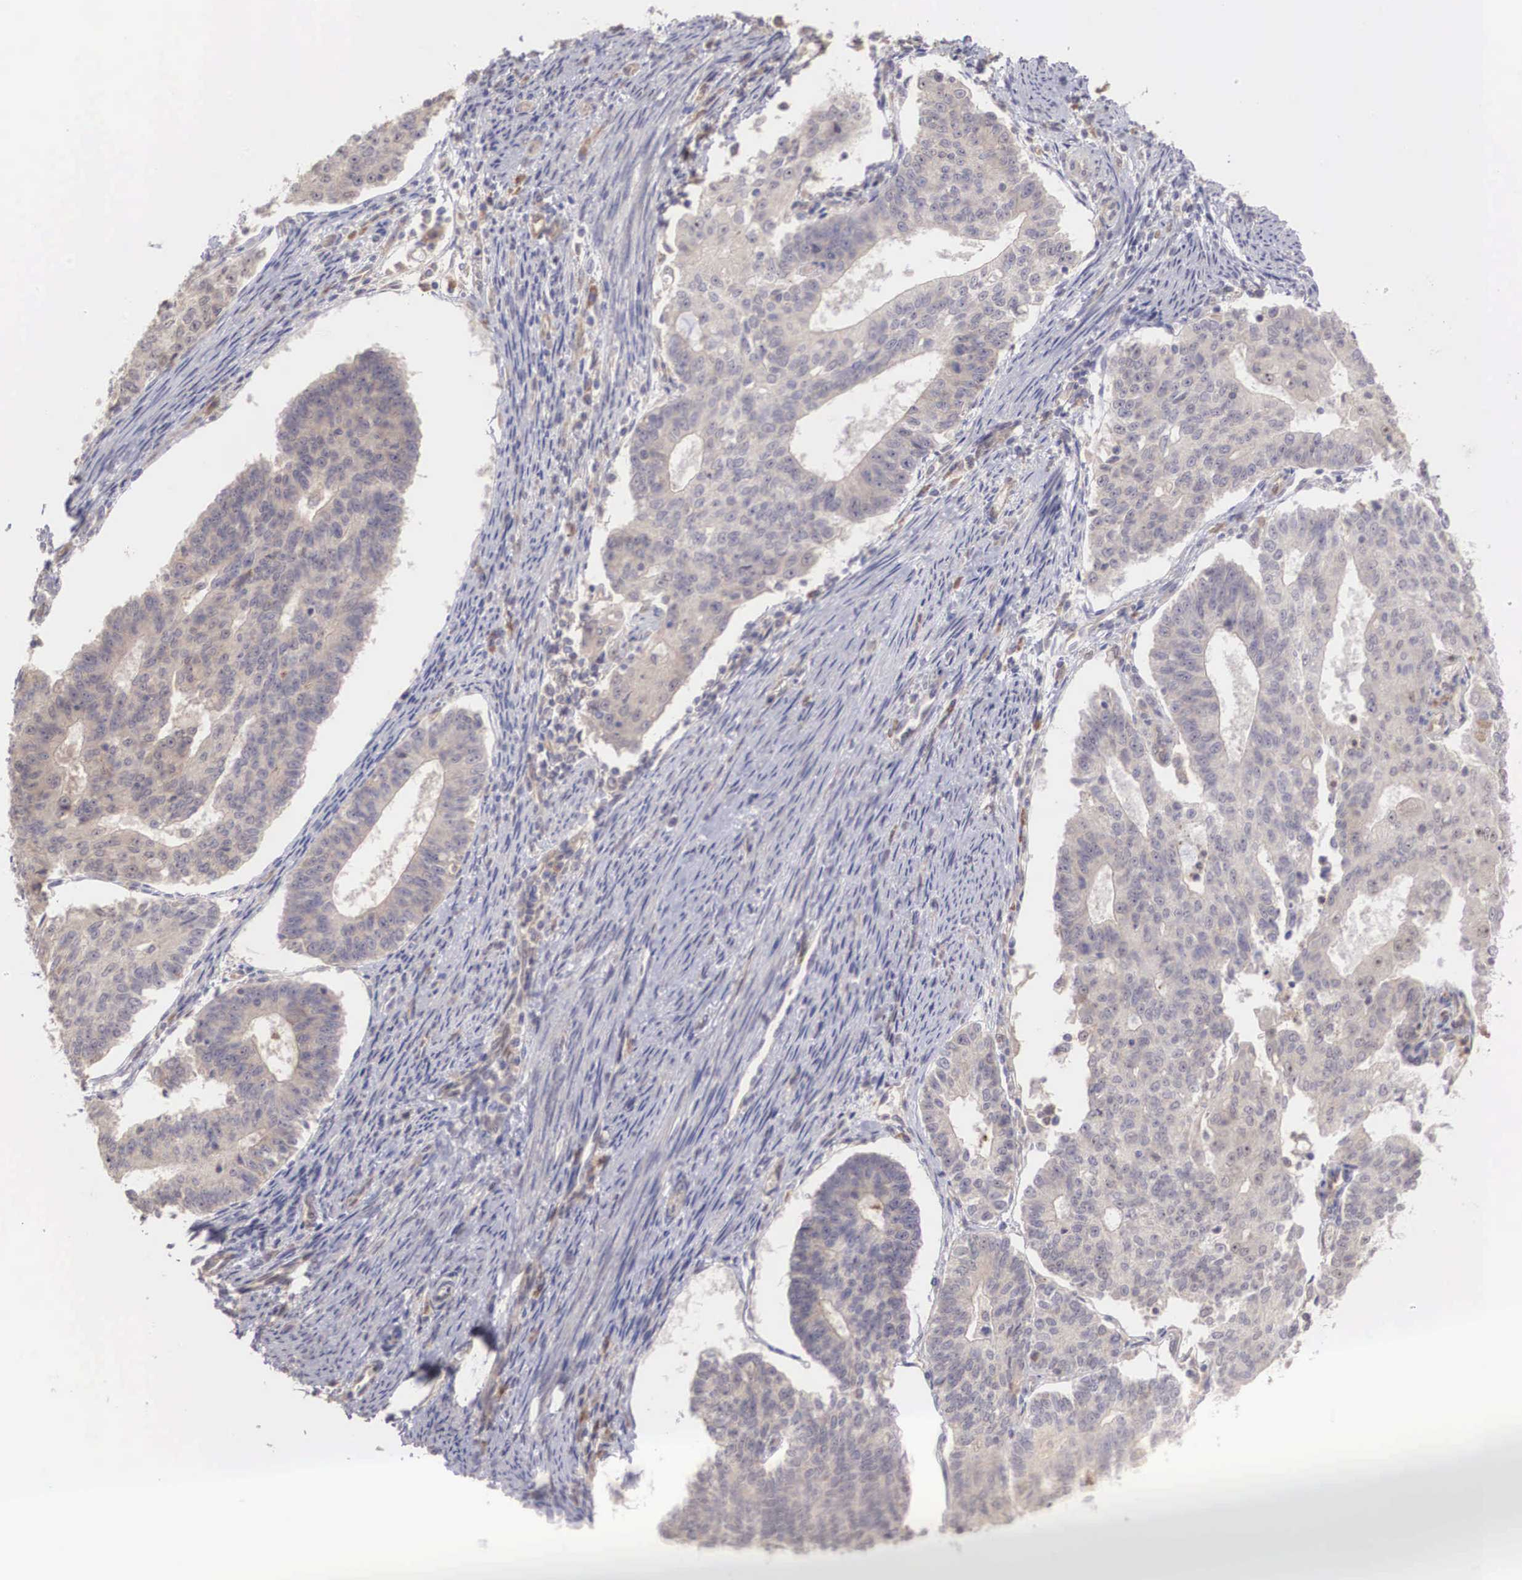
{"staining": {"intensity": "weak", "quantity": "25%-75%", "location": "cytoplasmic/membranous"}, "tissue": "endometrial cancer", "cell_type": "Tumor cells", "image_type": "cancer", "snomed": [{"axis": "morphology", "description": "Adenocarcinoma, NOS"}, {"axis": "topography", "description": "Endometrium"}], "caption": "Human endometrial adenocarcinoma stained with a brown dye displays weak cytoplasmic/membranous positive expression in about 25%-75% of tumor cells.", "gene": "DNAJB7", "patient": {"sex": "female", "age": 56}}